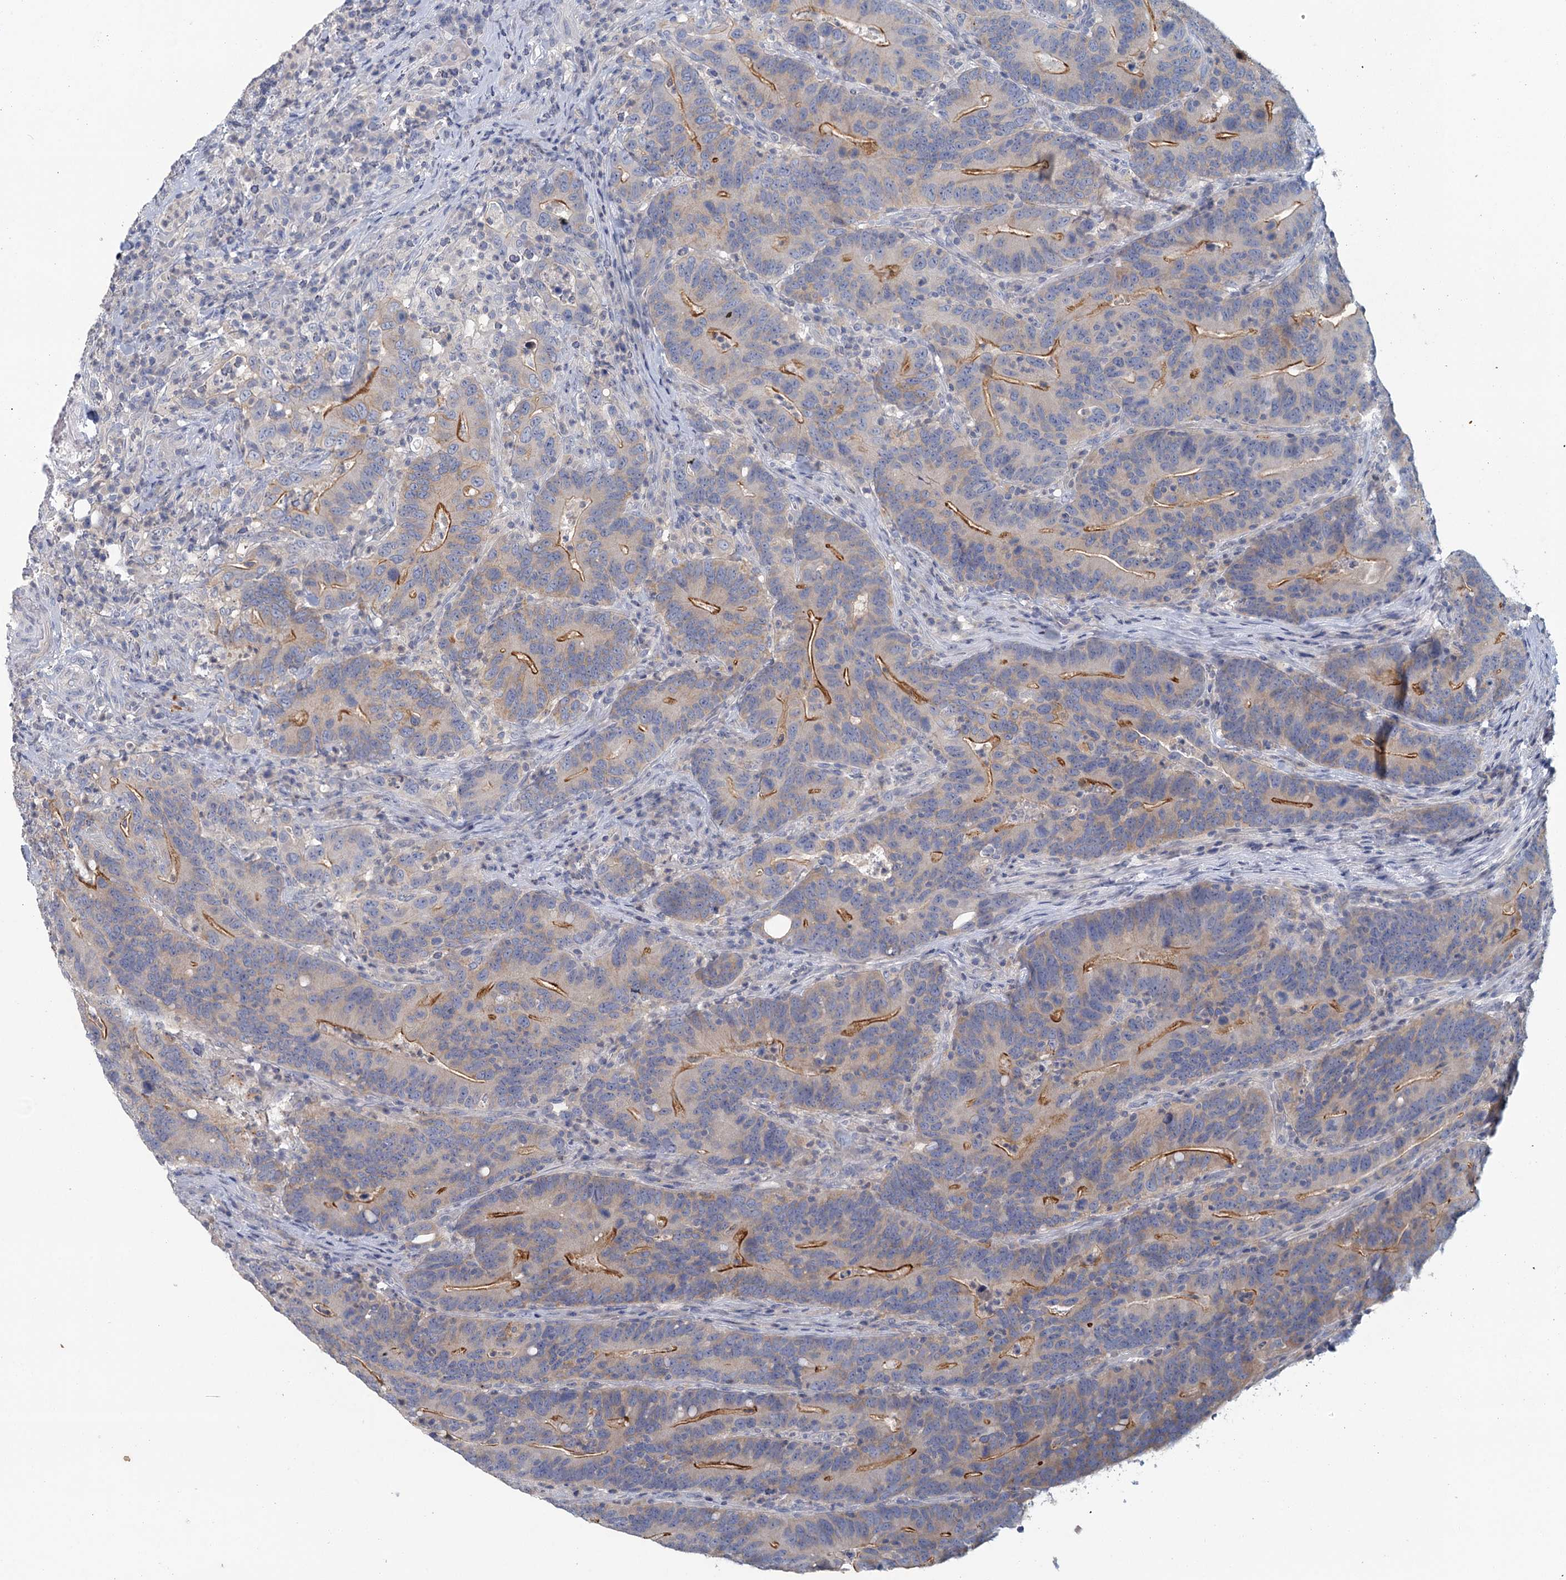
{"staining": {"intensity": "strong", "quantity": "25%-75%", "location": "cytoplasmic/membranous"}, "tissue": "colorectal cancer", "cell_type": "Tumor cells", "image_type": "cancer", "snomed": [{"axis": "morphology", "description": "Adenocarcinoma, NOS"}, {"axis": "topography", "description": "Colon"}], "caption": "The immunohistochemical stain shows strong cytoplasmic/membranous positivity in tumor cells of adenocarcinoma (colorectal) tissue. The staining was performed using DAB to visualize the protein expression in brown, while the nuclei were stained in blue with hematoxylin (Magnification: 20x).", "gene": "MYO7B", "patient": {"sex": "female", "age": 66}}